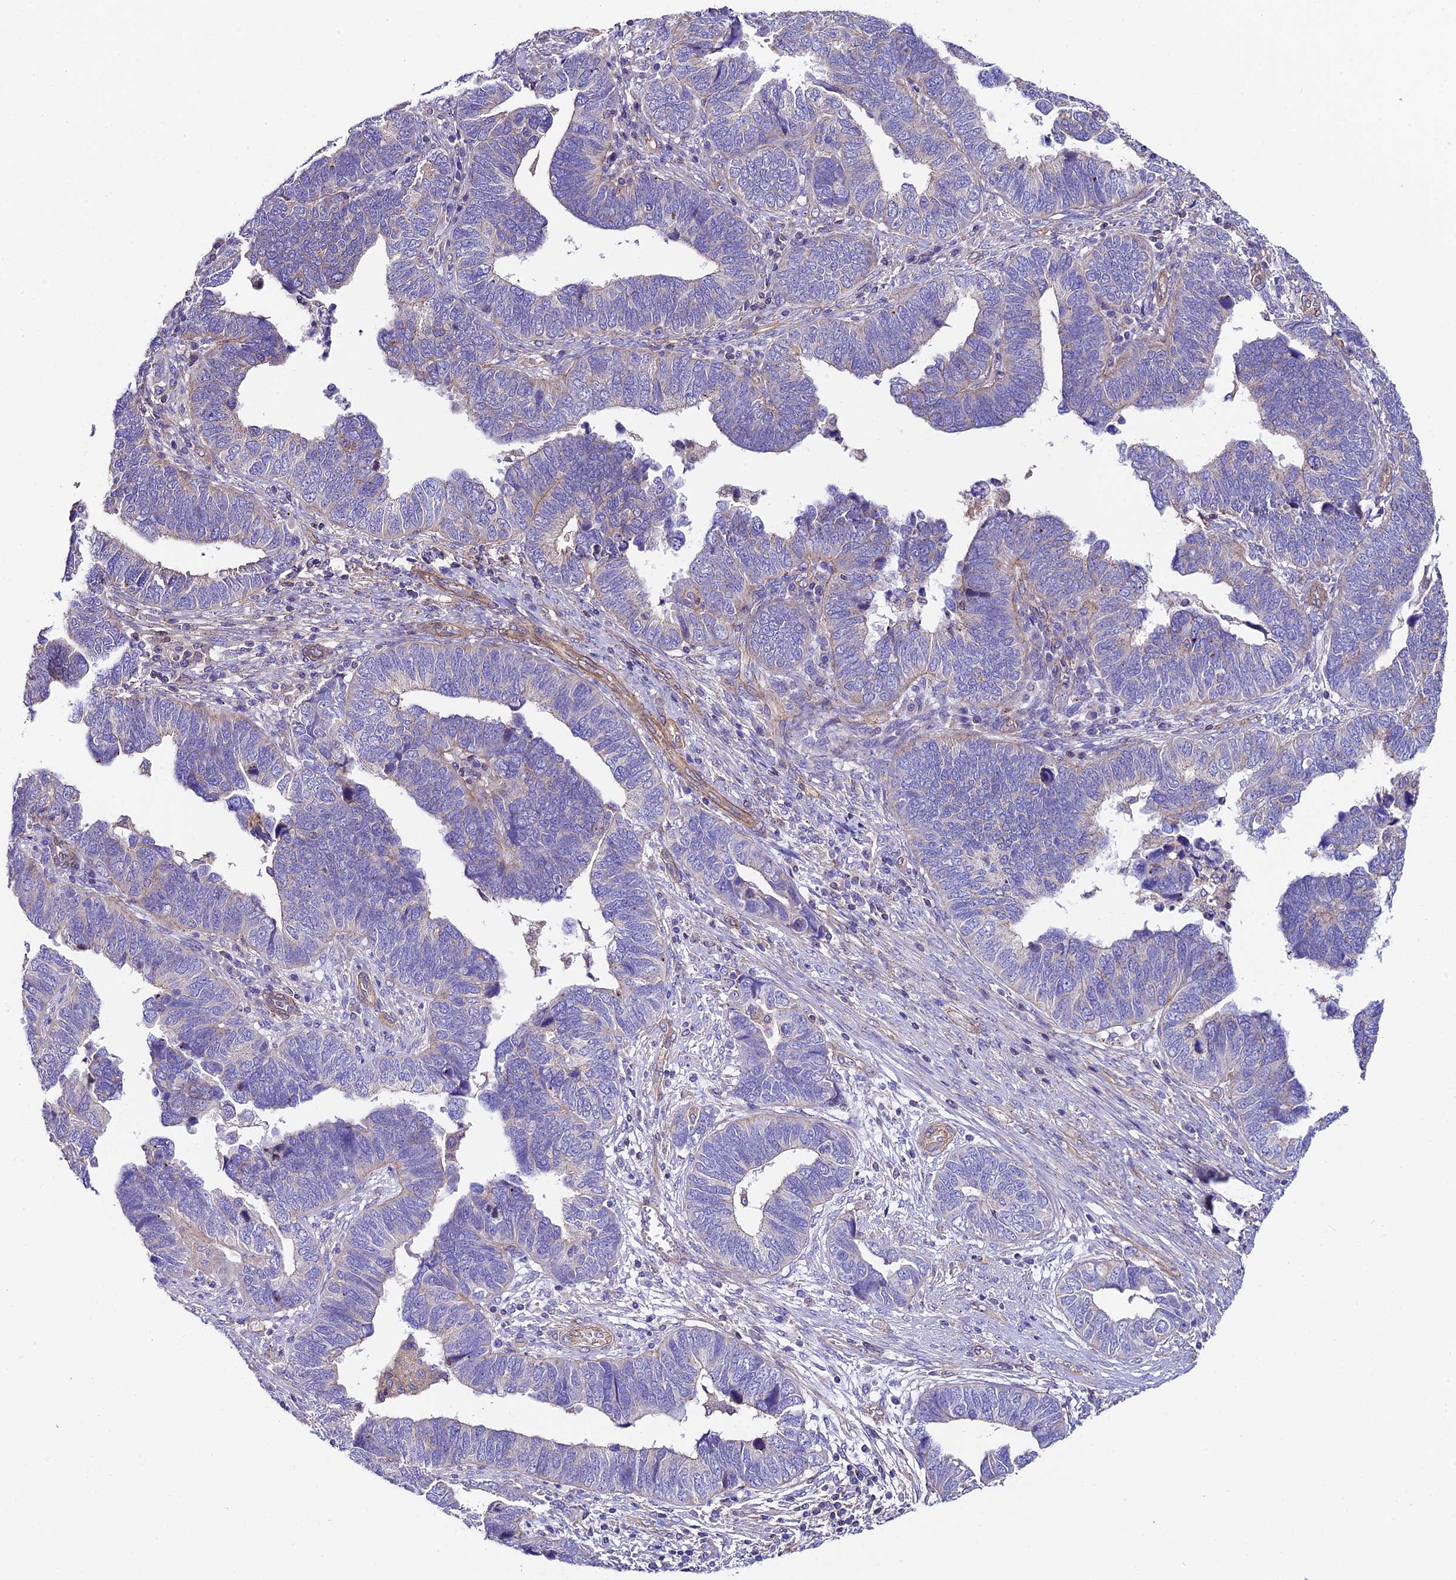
{"staining": {"intensity": "negative", "quantity": "none", "location": "none"}, "tissue": "endometrial cancer", "cell_type": "Tumor cells", "image_type": "cancer", "snomed": [{"axis": "morphology", "description": "Adenocarcinoma, NOS"}, {"axis": "topography", "description": "Endometrium"}], "caption": "DAB immunohistochemical staining of endometrial adenocarcinoma shows no significant positivity in tumor cells.", "gene": "QRFP", "patient": {"sex": "female", "age": 79}}